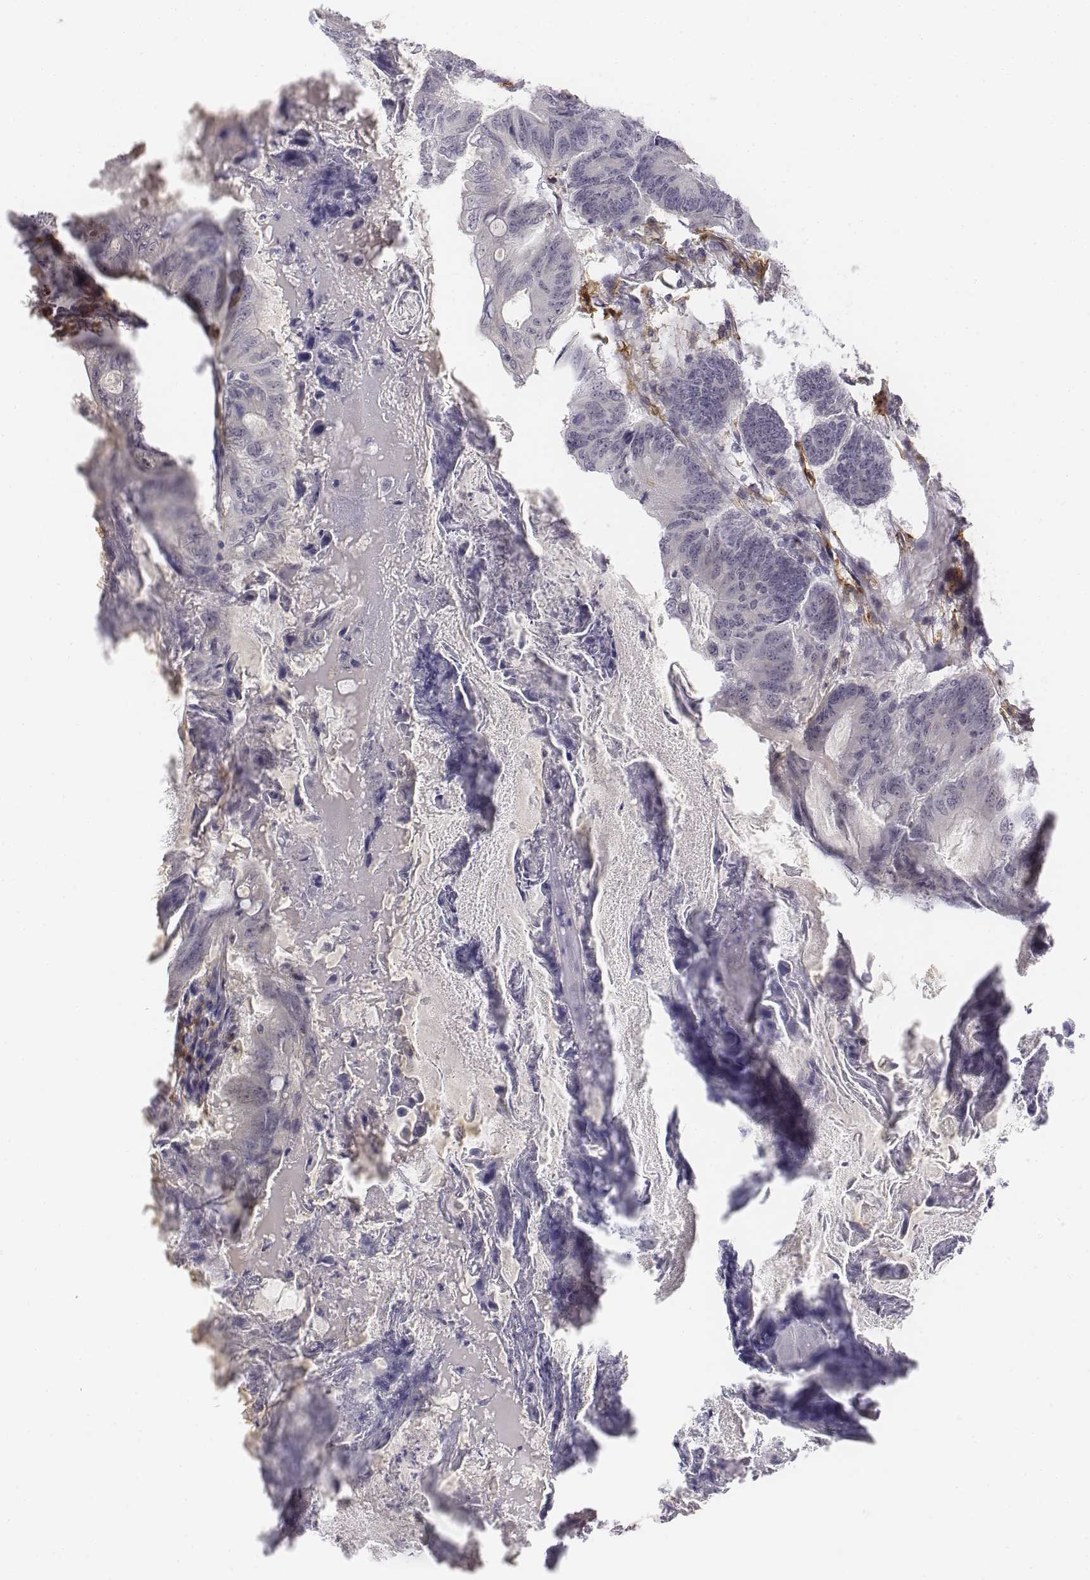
{"staining": {"intensity": "negative", "quantity": "none", "location": "none"}, "tissue": "colorectal cancer", "cell_type": "Tumor cells", "image_type": "cancer", "snomed": [{"axis": "morphology", "description": "Adenocarcinoma, NOS"}, {"axis": "topography", "description": "Colon"}], "caption": "Tumor cells are negative for brown protein staining in adenocarcinoma (colorectal).", "gene": "CD14", "patient": {"sex": "female", "age": 70}}